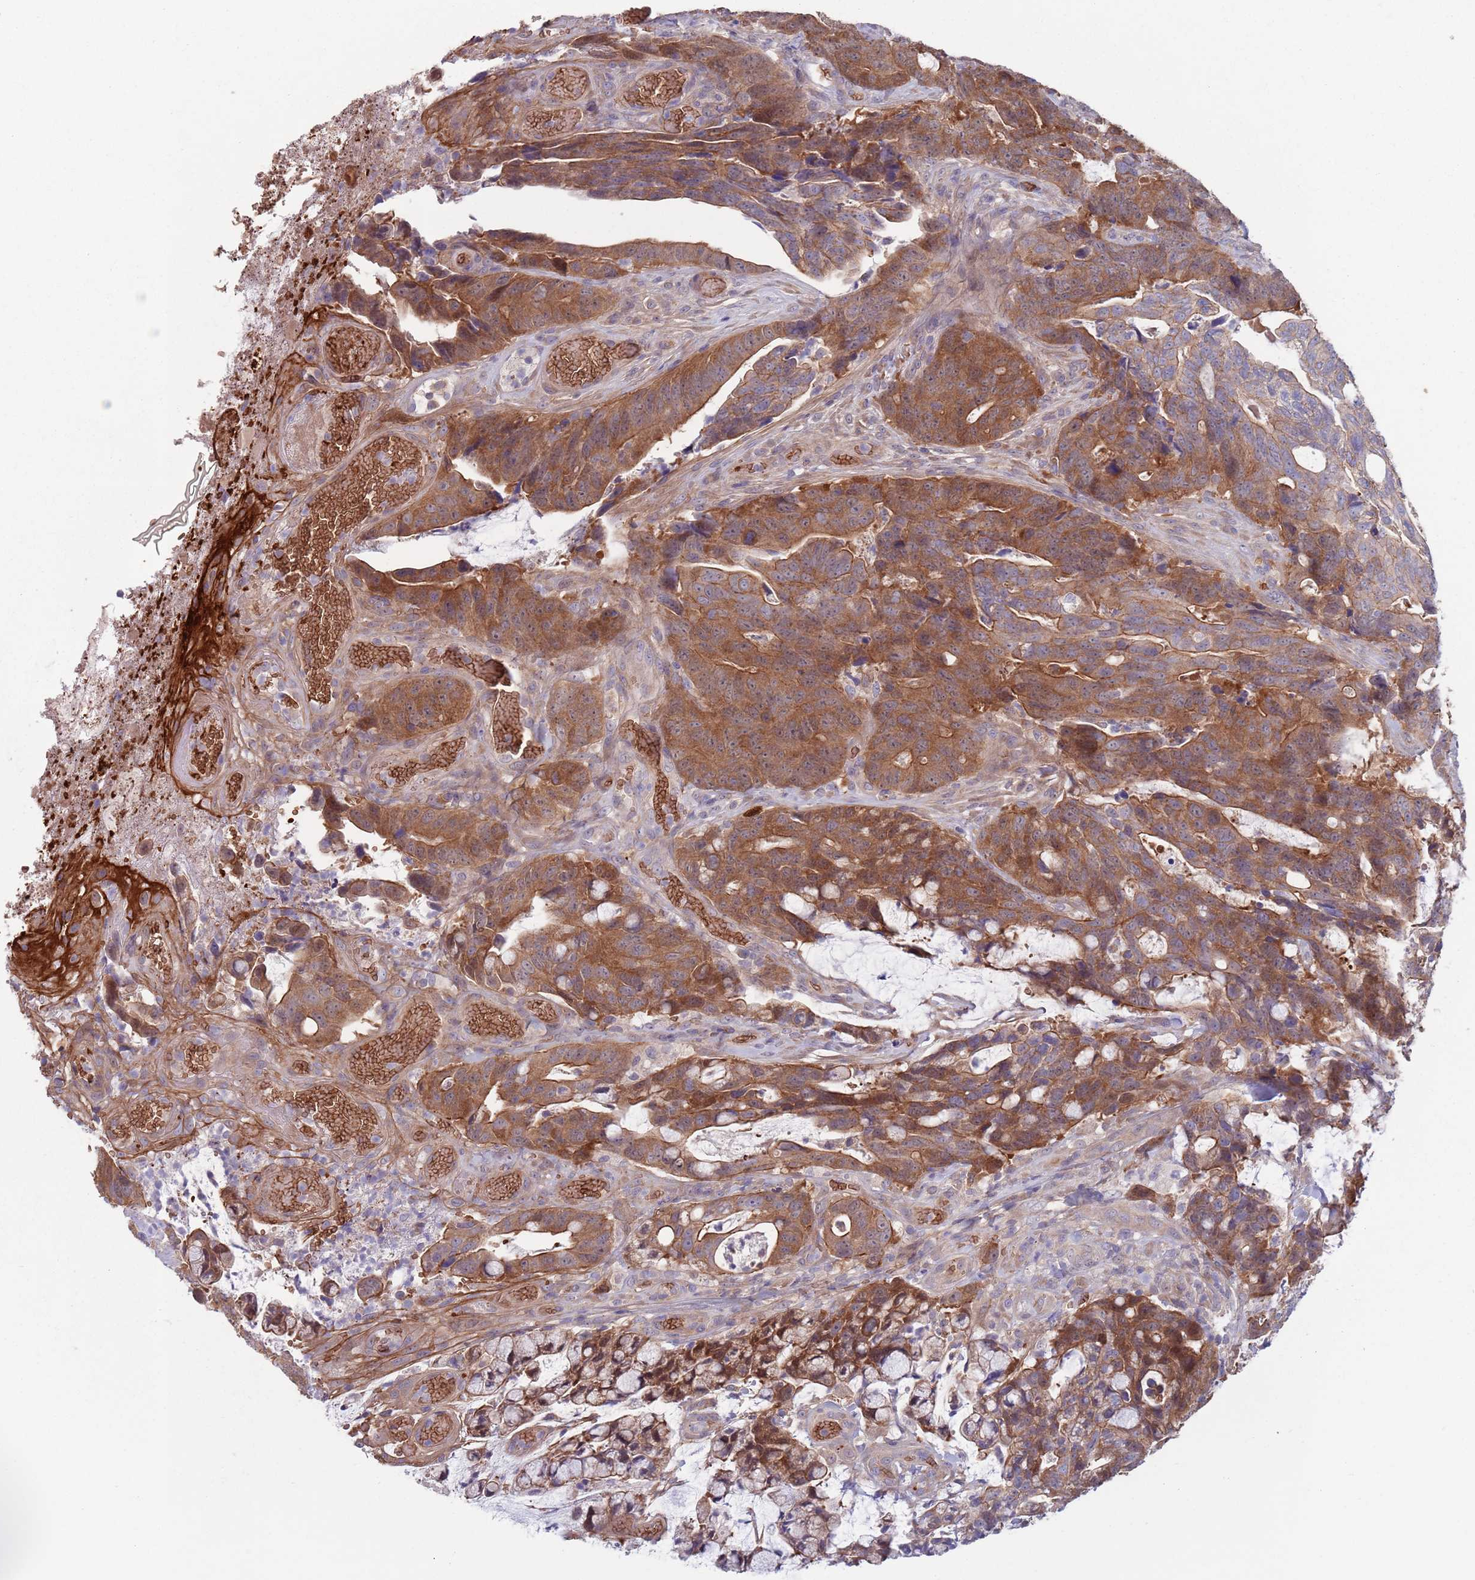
{"staining": {"intensity": "strong", "quantity": ">75%", "location": "cytoplasmic/membranous"}, "tissue": "colorectal cancer", "cell_type": "Tumor cells", "image_type": "cancer", "snomed": [{"axis": "morphology", "description": "Adenocarcinoma, NOS"}, {"axis": "topography", "description": "Colon"}], "caption": "Protein staining of colorectal cancer tissue demonstrates strong cytoplasmic/membranous expression in about >75% of tumor cells.", "gene": "CLNS1A", "patient": {"sex": "female", "age": 82}}